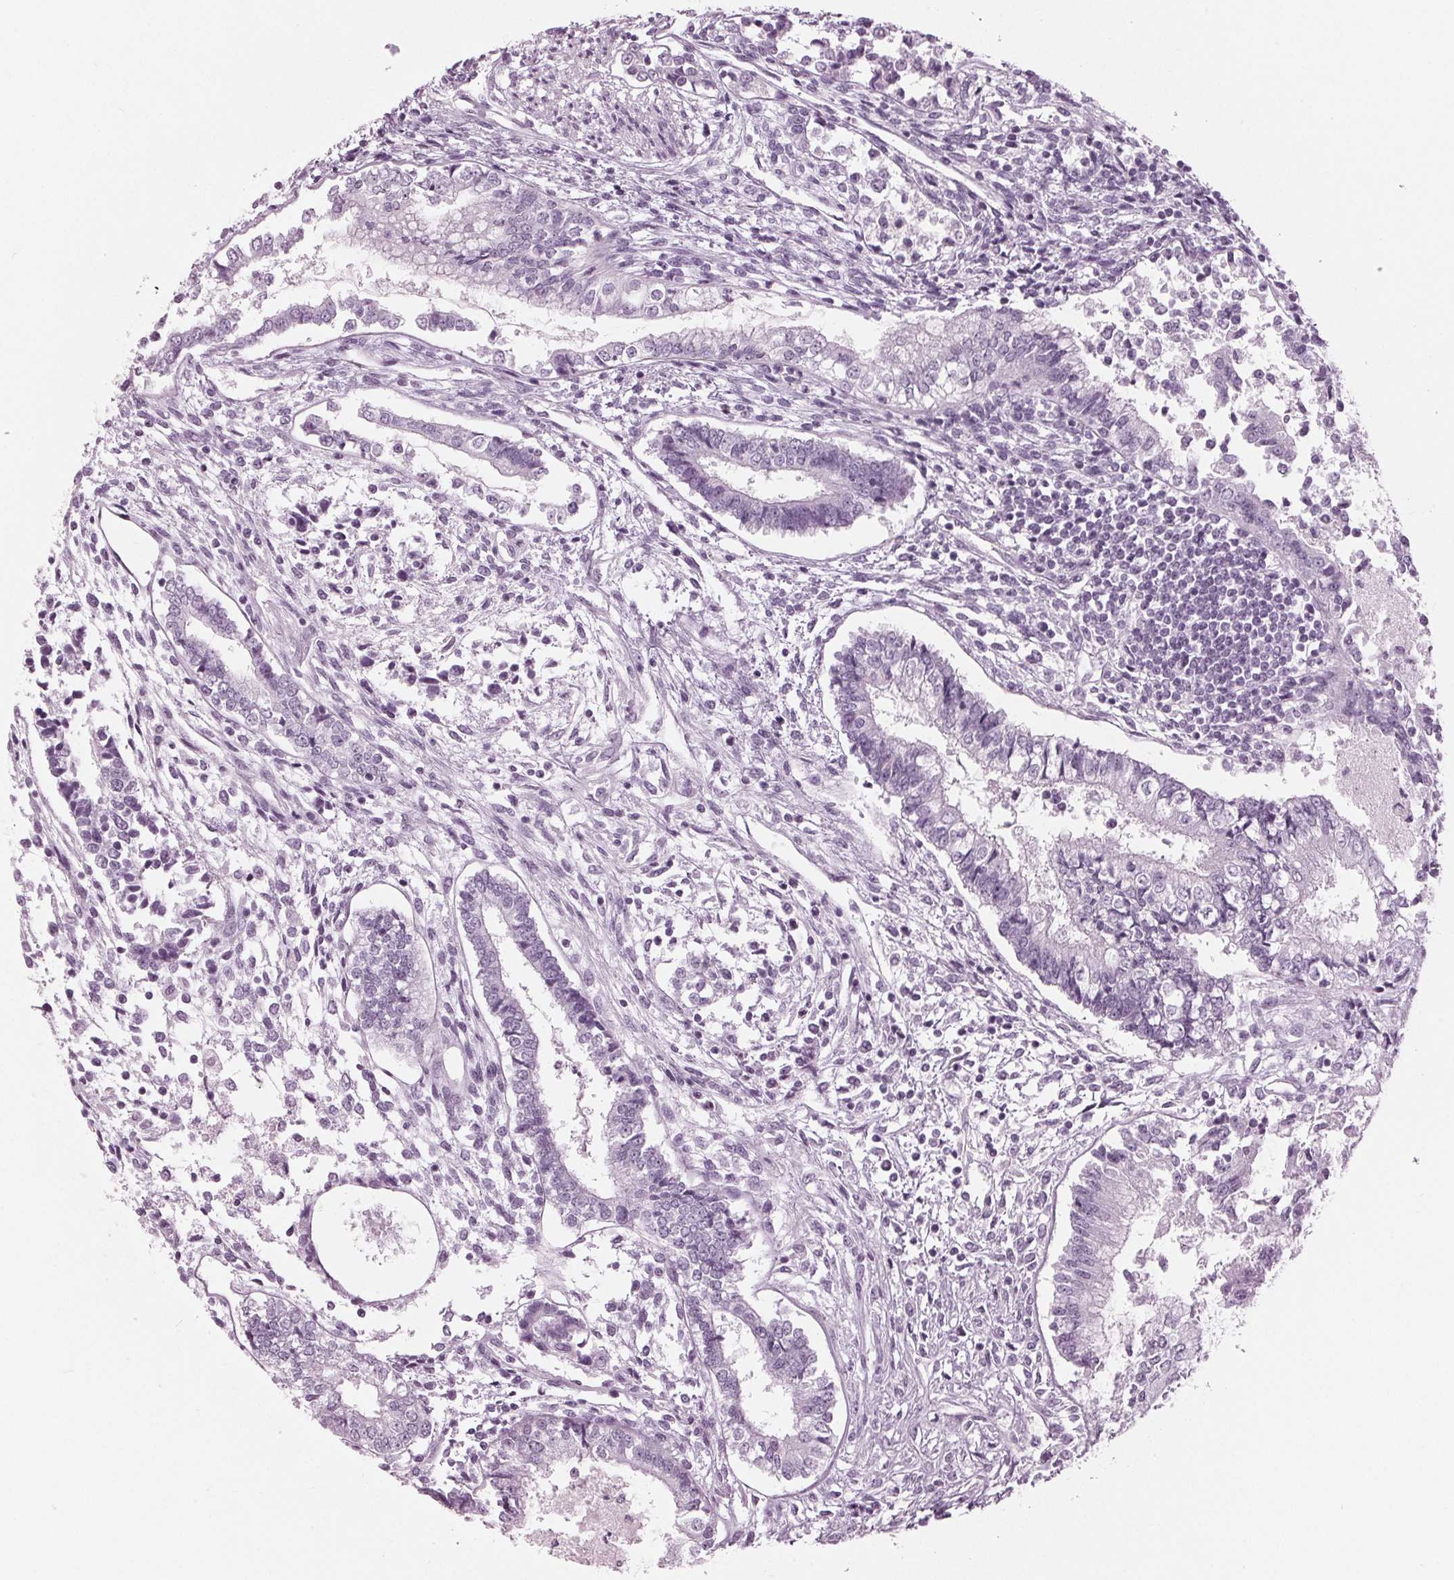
{"staining": {"intensity": "negative", "quantity": "none", "location": "none"}, "tissue": "testis cancer", "cell_type": "Tumor cells", "image_type": "cancer", "snomed": [{"axis": "morphology", "description": "Carcinoma, Embryonal, NOS"}, {"axis": "topography", "description": "Testis"}], "caption": "There is no significant expression in tumor cells of testis cancer (embryonal carcinoma).", "gene": "KRT28", "patient": {"sex": "male", "age": 37}}